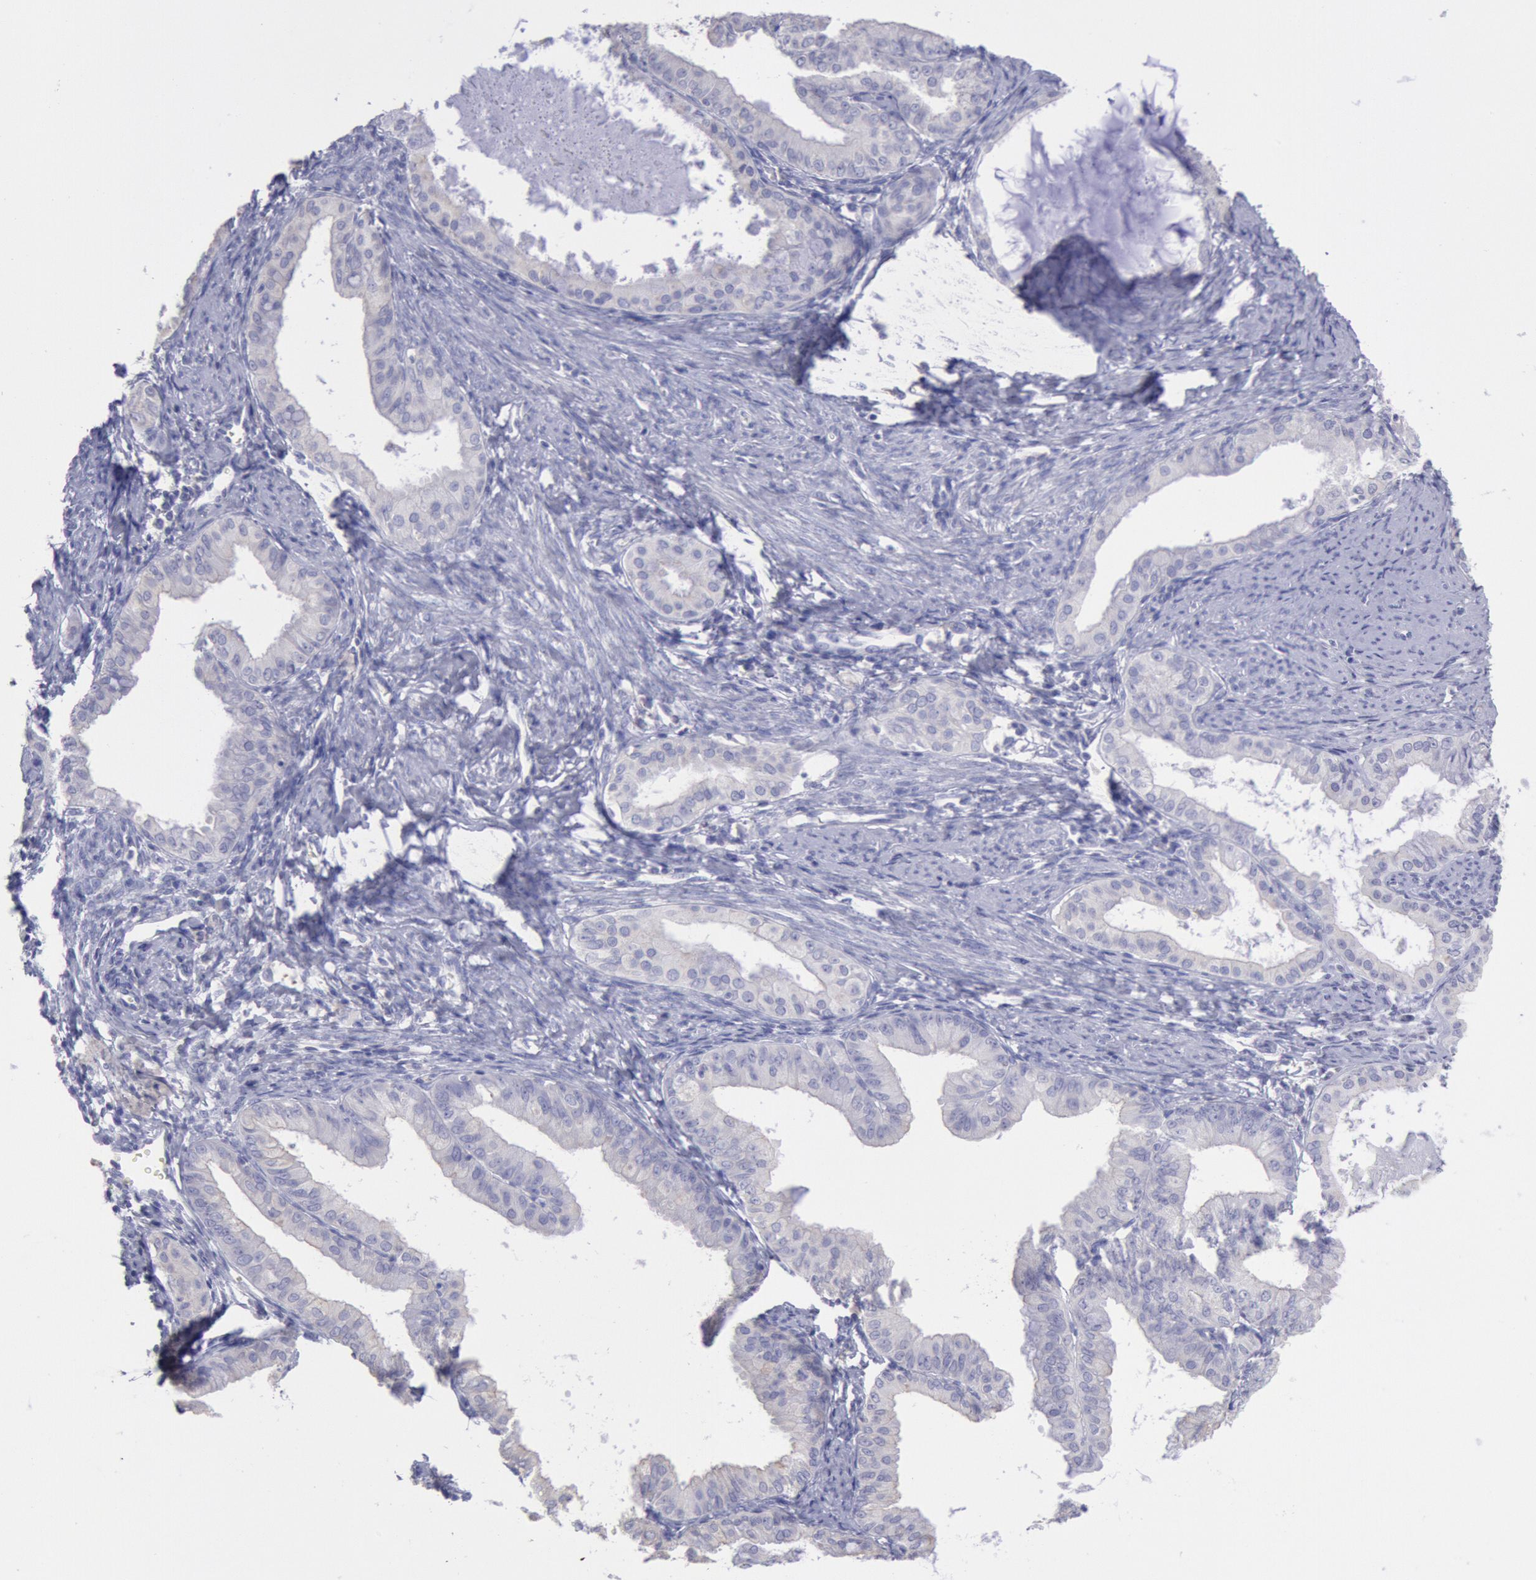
{"staining": {"intensity": "negative", "quantity": "none", "location": "none"}, "tissue": "endometrial cancer", "cell_type": "Tumor cells", "image_type": "cancer", "snomed": [{"axis": "morphology", "description": "Adenocarcinoma, NOS"}, {"axis": "topography", "description": "Endometrium"}], "caption": "Tumor cells show no significant protein staining in endometrial cancer.", "gene": "MYH7", "patient": {"sex": "female", "age": 76}}